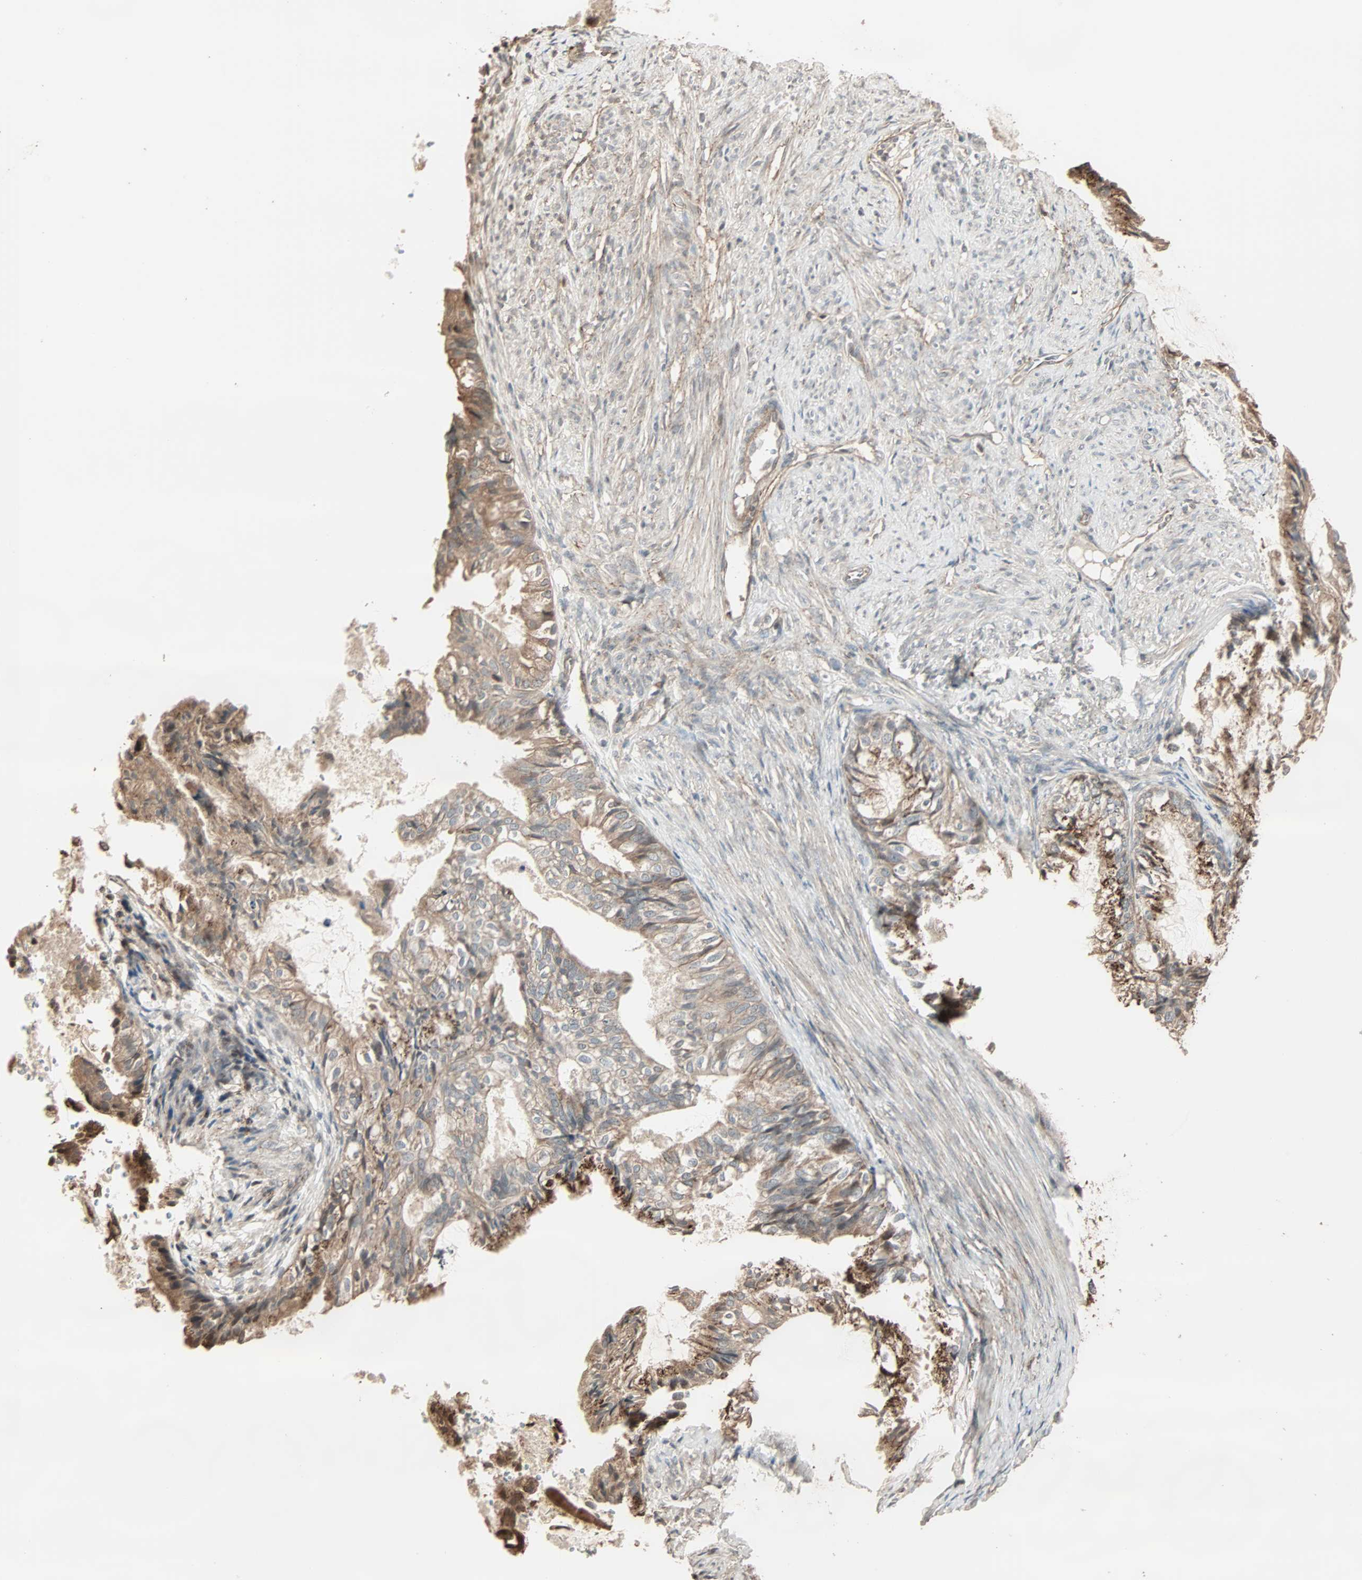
{"staining": {"intensity": "moderate", "quantity": "25%-75%", "location": "cytoplasmic/membranous"}, "tissue": "cervical cancer", "cell_type": "Tumor cells", "image_type": "cancer", "snomed": [{"axis": "morphology", "description": "Normal tissue, NOS"}, {"axis": "morphology", "description": "Adenocarcinoma, NOS"}, {"axis": "topography", "description": "Cervix"}, {"axis": "topography", "description": "Endometrium"}], "caption": "This is an image of IHC staining of cervical adenocarcinoma, which shows moderate positivity in the cytoplasmic/membranous of tumor cells.", "gene": "CALCRL", "patient": {"sex": "female", "age": 86}}